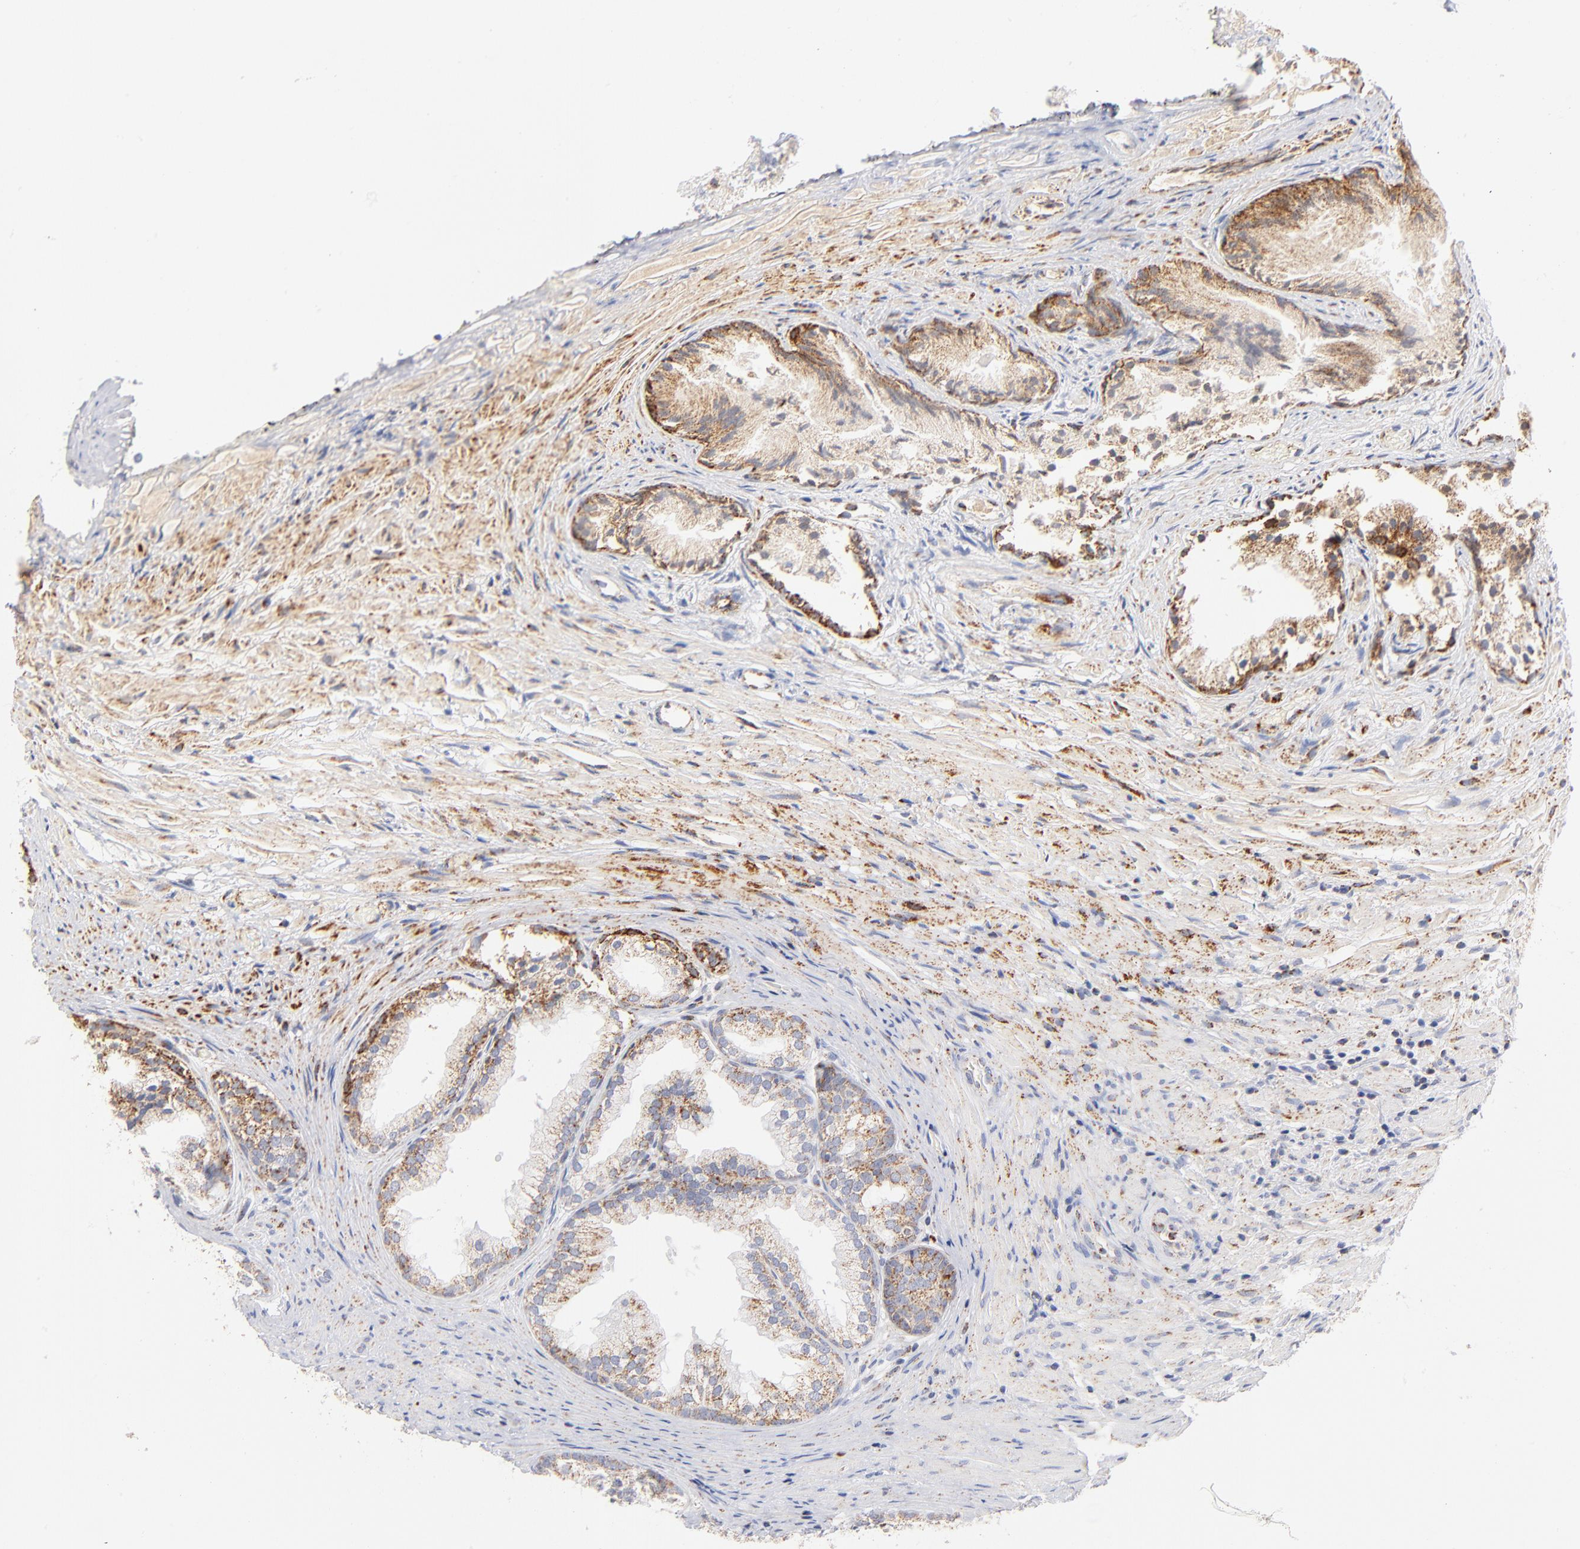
{"staining": {"intensity": "moderate", "quantity": "25%-75%", "location": "cytoplasmic/membranous"}, "tissue": "prostate", "cell_type": "Glandular cells", "image_type": "normal", "snomed": [{"axis": "morphology", "description": "Normal tissue, NOS"}, {"axis": "topography", "description": "Prostate"}], "caption": "DAB immunohistochemical staining of benign human prostate shows moderate cytoplasmic/membranous protein positivity in about 25%-75% of glandular cells.", "gene": "DLAT", "patient": {"sex": "male", "age": 76}}